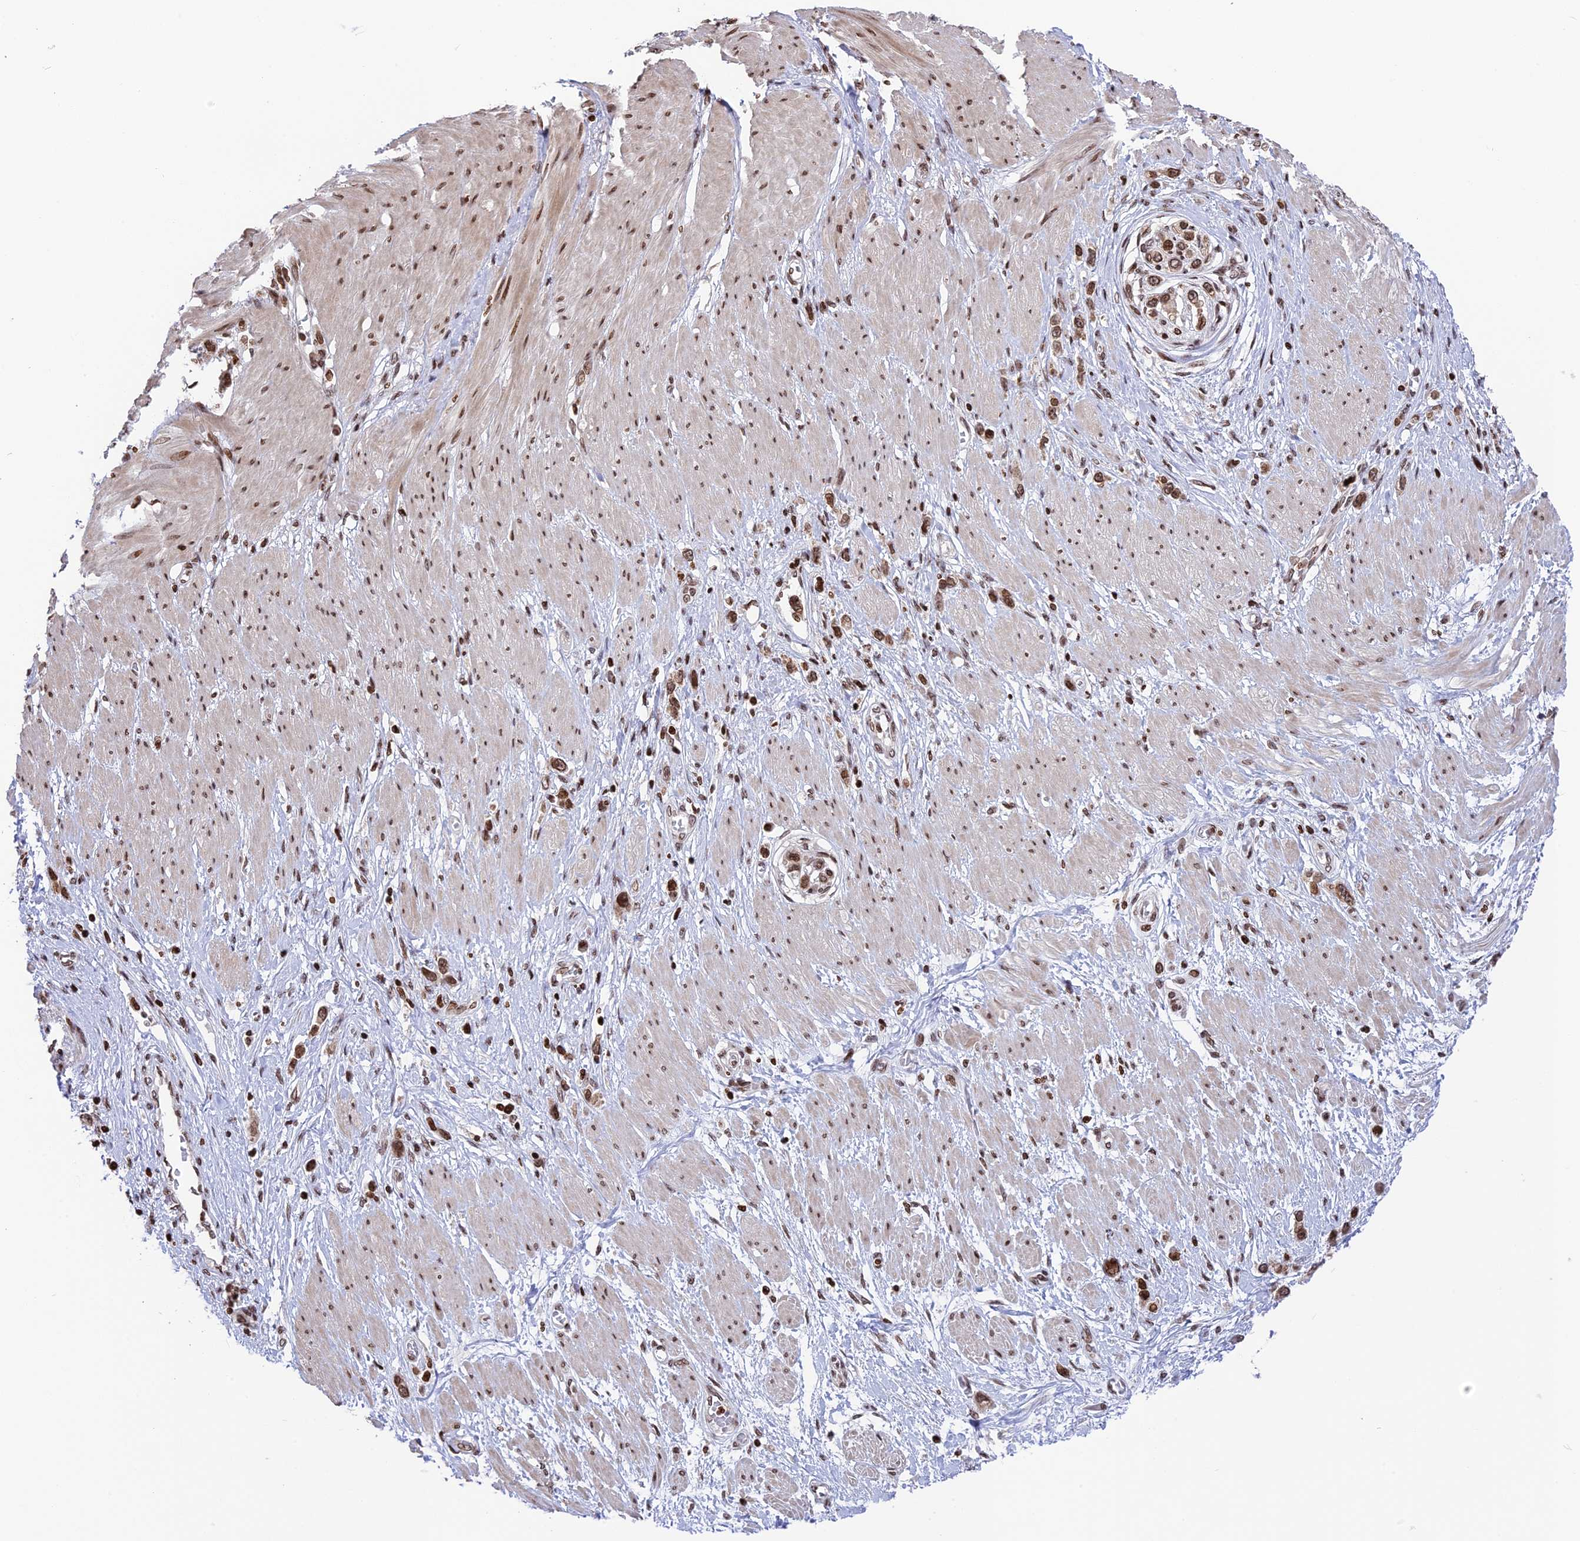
{"staining": {"intensity": "moderate", "quantity": ">75%", "location": "nuclear"}, "tissue": "stomach cancer", "cell_type": "Tumor cells", "image_type": "cancer", "snomed": [{"axis": "morphology", "description": "Normal tissue, NOS"}, {"axis": "morphology", "description": "Adenocarcinoma, NOS"}, {"axis": "topography", "description": "Stomach, upper"}, {"axis": "topography", "description": "Stomach"}], "caption": "The photomicrograph reveals staining of stomach adenocarcinoma, revealing moderate nuclear protein positivity (brown color) within tumor cells.", "gene": "TET2", "patient": {"sex": "female", "age": 65}}